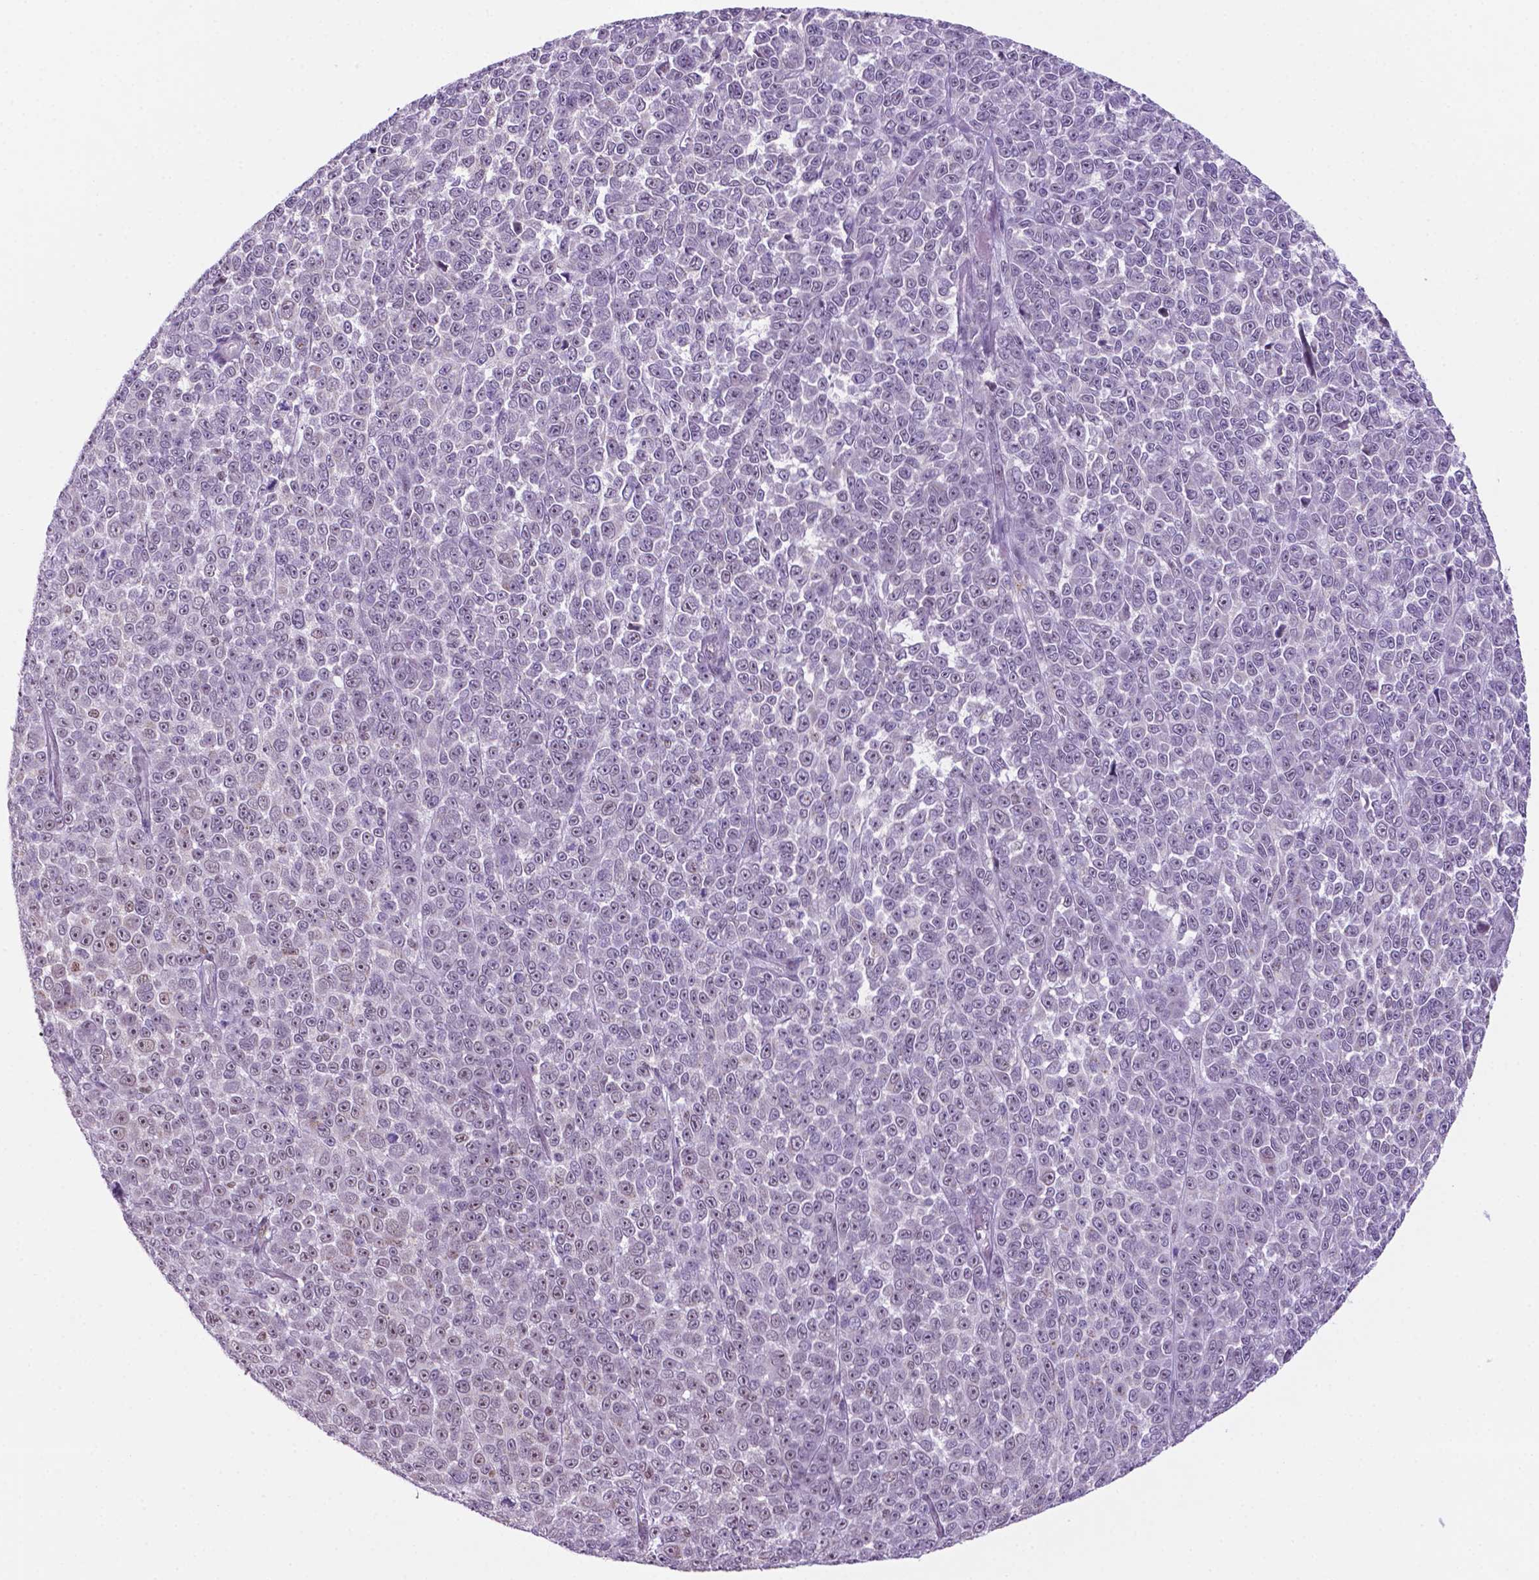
{"staining": {"intensity": "negative", "quantity": "none", "location": "none"}, "tissue": "melanoma", "cell_type": "Tumor cells", "image_type": "cancer", "snomed": [{"axis": "morphology", "description": "Malignant melanoma, NOS"}, {"axis": "topography", "description": "Skin"}], "caption": "Micrograph shows no significant protein staining in tumor cells of melanoma.", "gene": "C18orf21", "patient": {"sex": "female", "age": 95}}